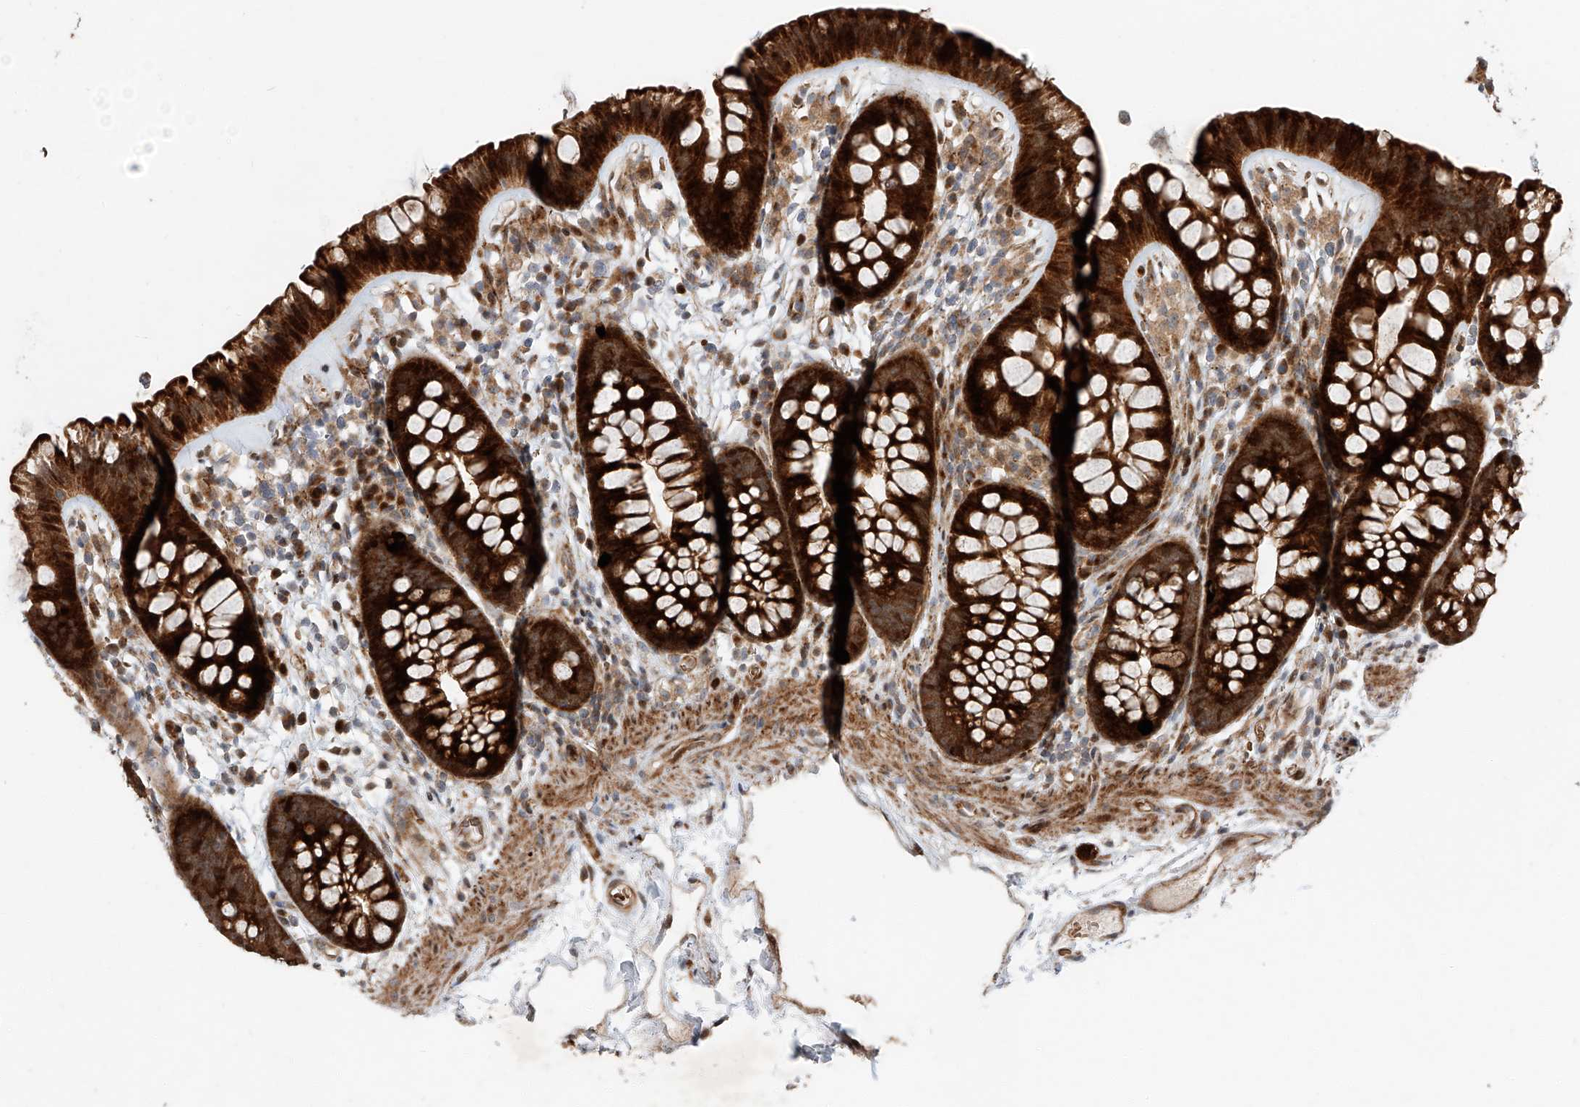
{"staining": {"intensity": "moderate", "quantity": ">75%", "location": "cytoplasmic/membranous"}, "tissue": "colon", "cell_type": "Endothelial cells", "image_type": "normal", "snomed": [{"axis": "morphology", "description": "Normal tissue, NOS"}, {"axis": "topography", "description": "Colon"}], "caption": "The photomicrograph shows immunohistochemical staining of benign colon. There is moderate cytoplasmic/membranous expression is appreciated in approximately >75% of endothelial cells. (Stains: DAB in brown, nuclei in blue, Microscopy: brightfield microscopy at high magnification).", "gene": "USF3", "patient": {"sex": "female", "age": 62}}